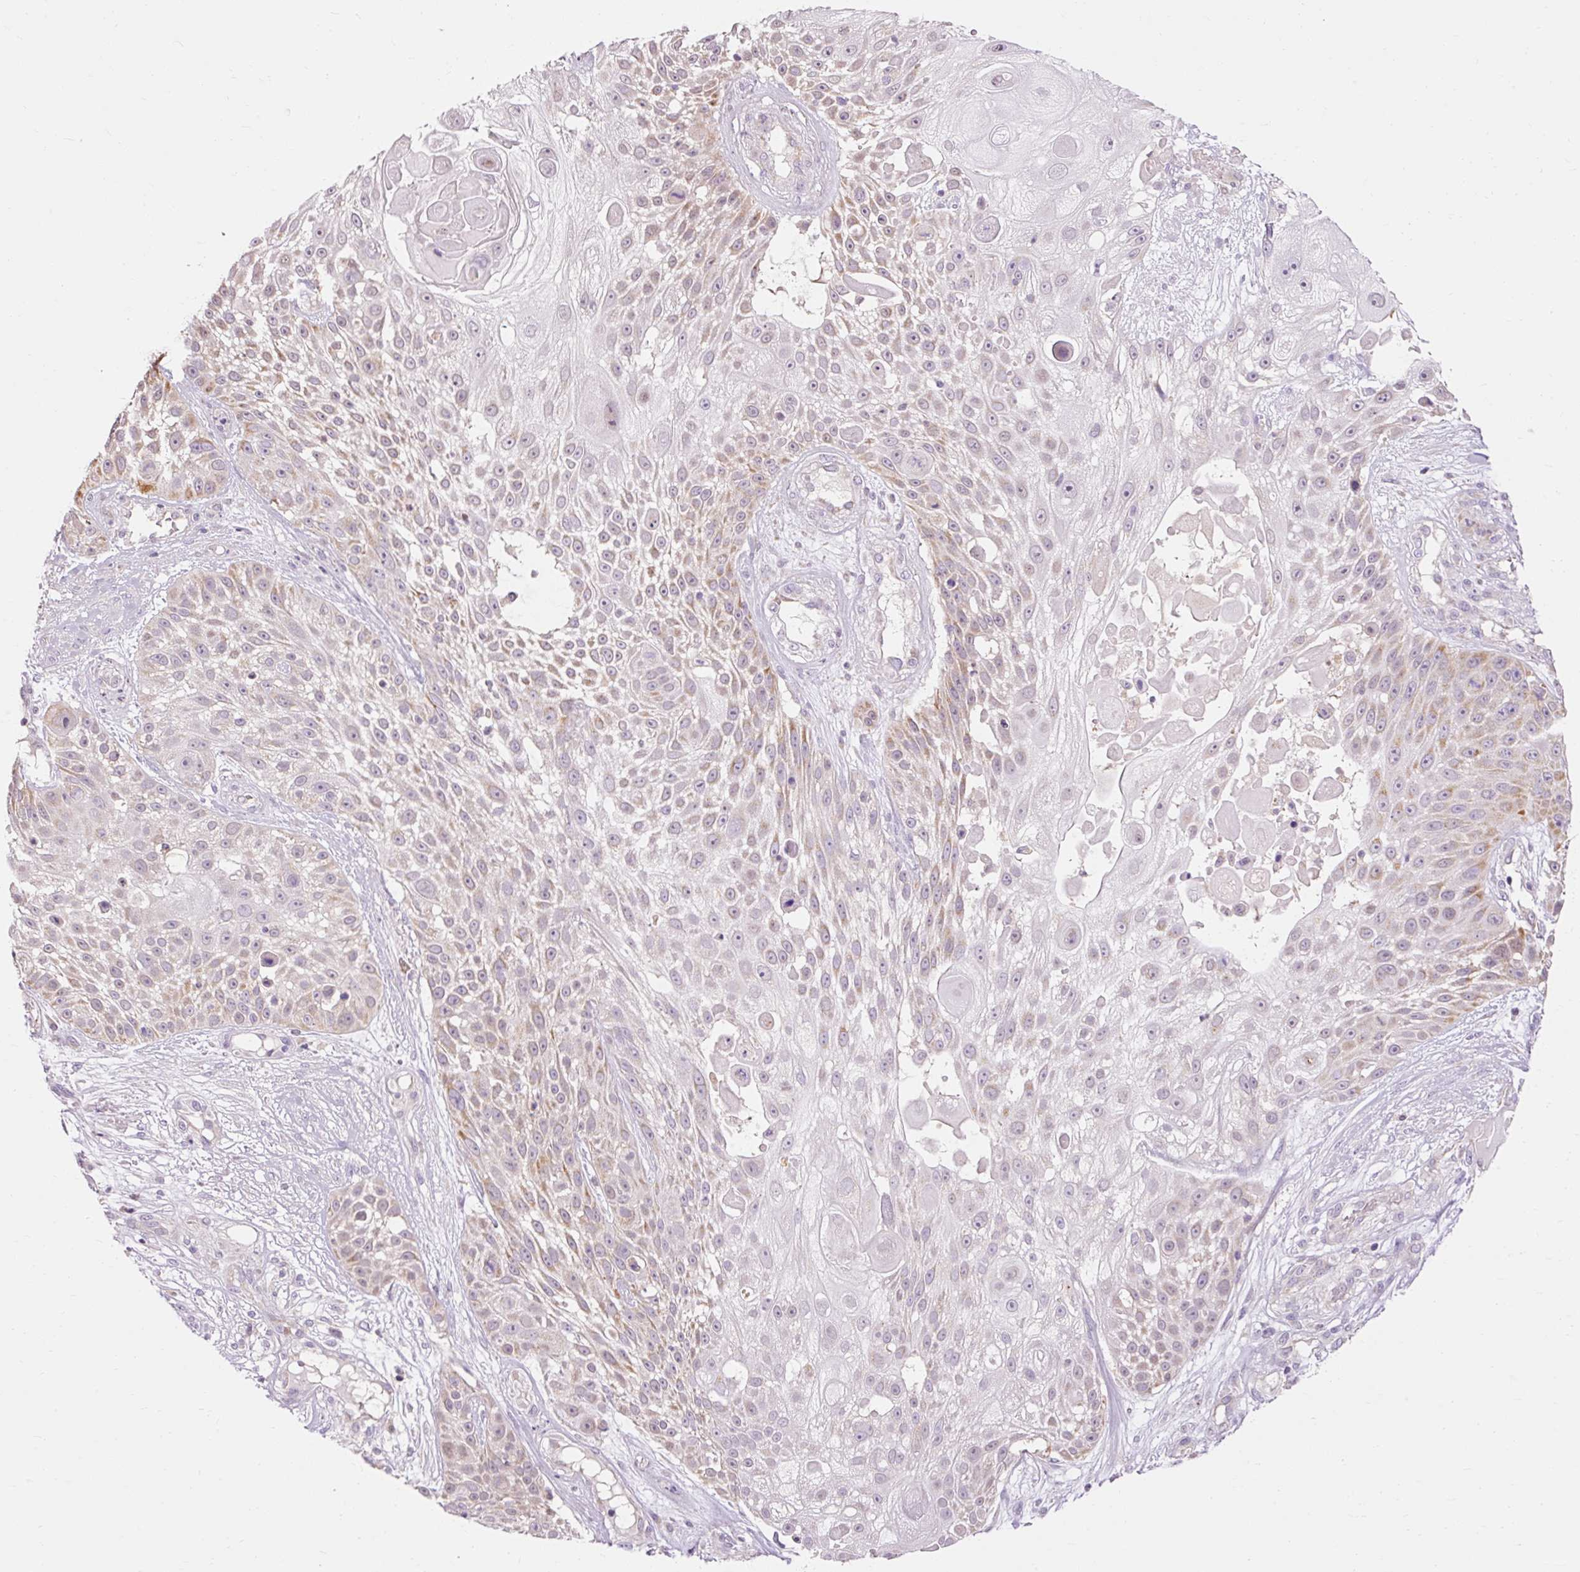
{"staining": {"intensity": "weak", "quantity": "<25%", "location": "cytoplasmic/membranous"}, "tissue": "skin cancer", "cell_type": "Tumor cells", "image_type": "cancer", "snomed": [{"axis": "morphology", "description": "Squamous cell carcinoma, NOS"}, {"axis": "topography", "description": "Skin"}], "caption": "Immunohistochemistry (IHC) micrograph of human squamous cell carcinoma (skin) stained for a protein (brown), which exhibits no staining in tumor cells.", "gene": "IMMT", "patient": {"sex": "female", "age": 86}}